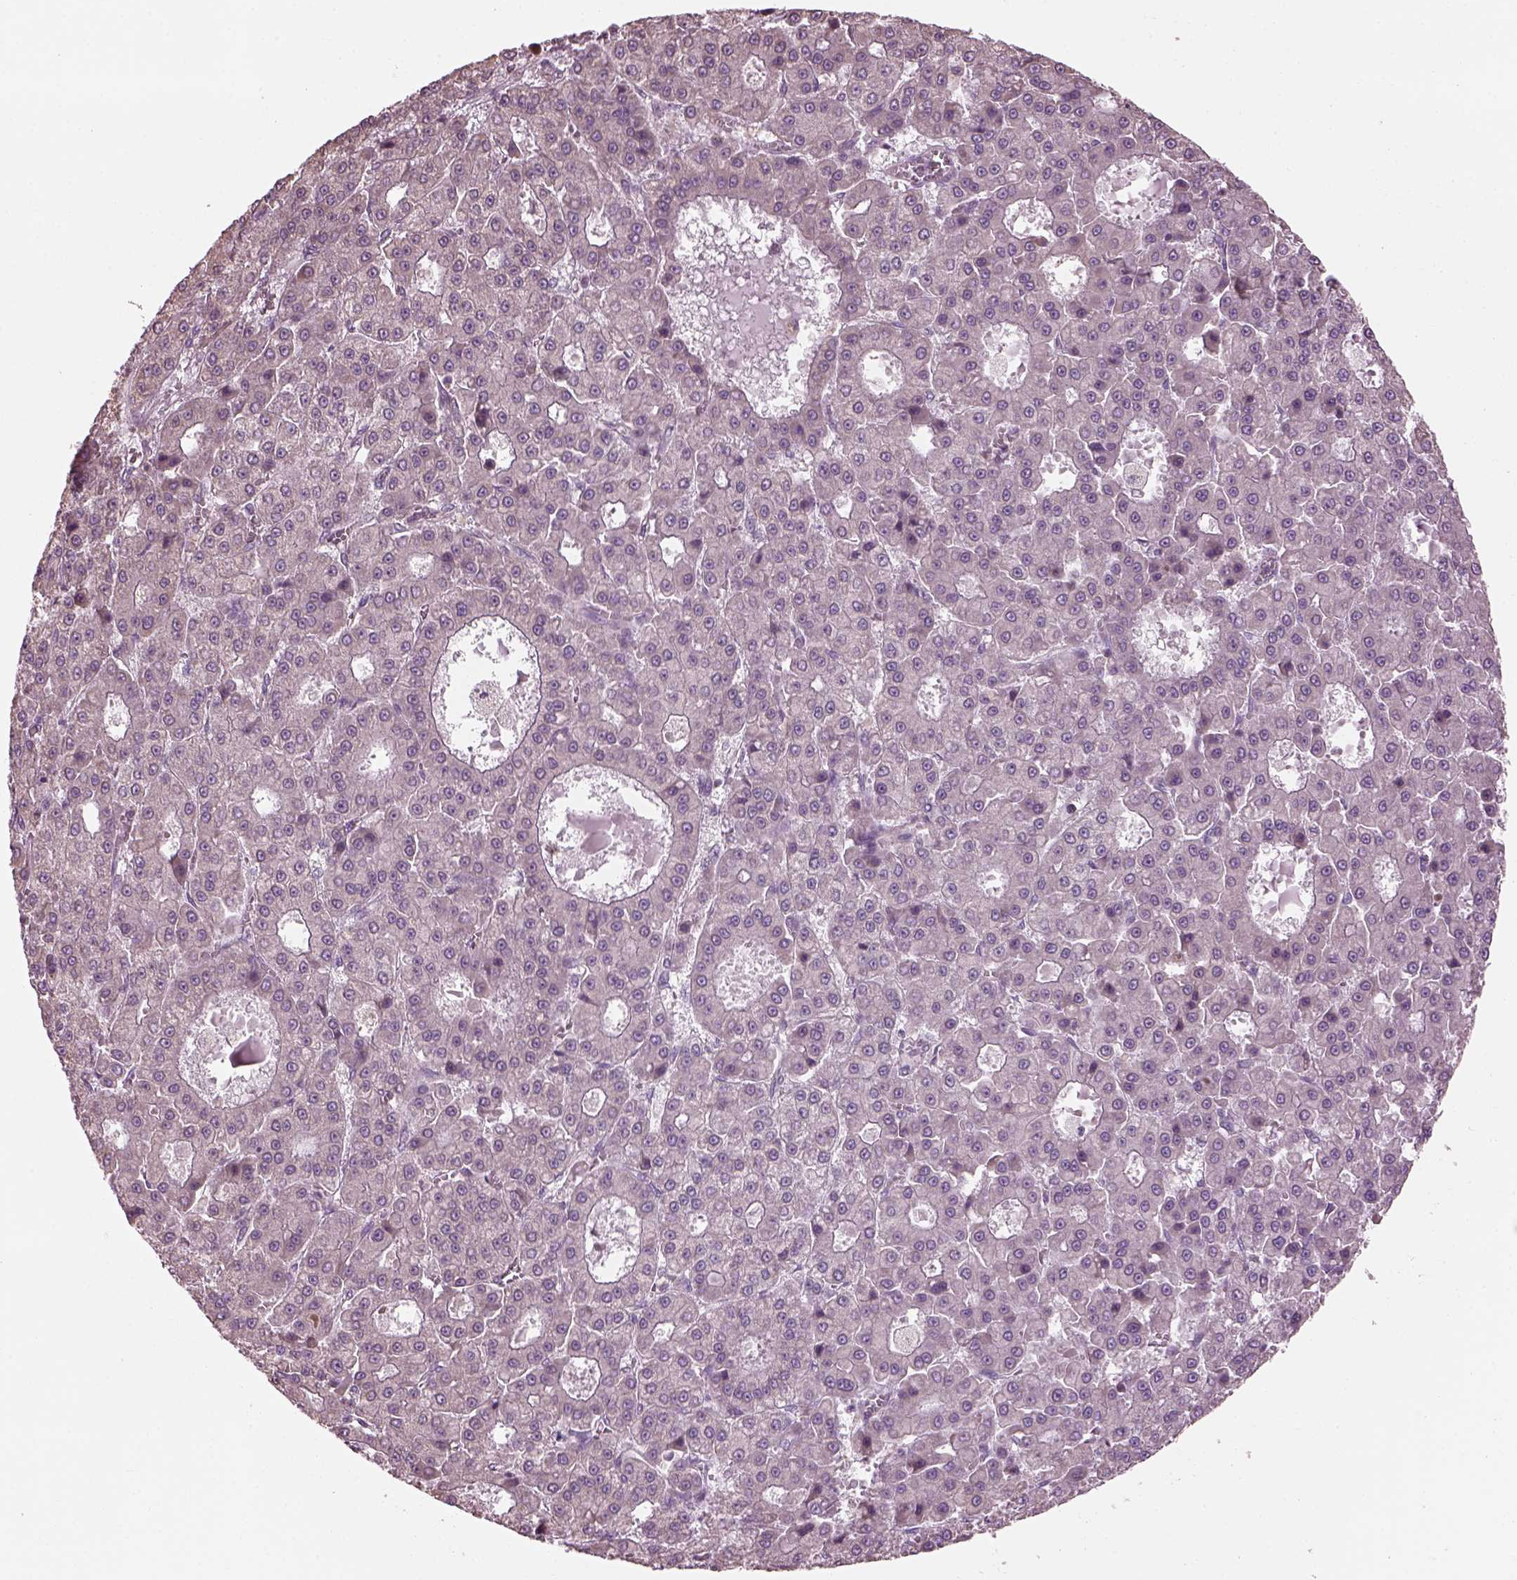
{"staining": {"intensity": "negative", "quantity": "none", "location": "none"}, "tissue": "liver cancer", "cell_type": "Tumor cells", "image_type": "cancer", "snomed": [{"axis": "morphology", "description": "Carcinoma, Hepatocellular, NOS"}, {"axis": "topography", "description": "Liver"}], "caption": "An image of liver cancer (hepatocellular carcinoma) stained for a protein shows no brown staining in tumor cells.", "gene": "SPATA7", "patient": {"sex": "male", "age": 70}}